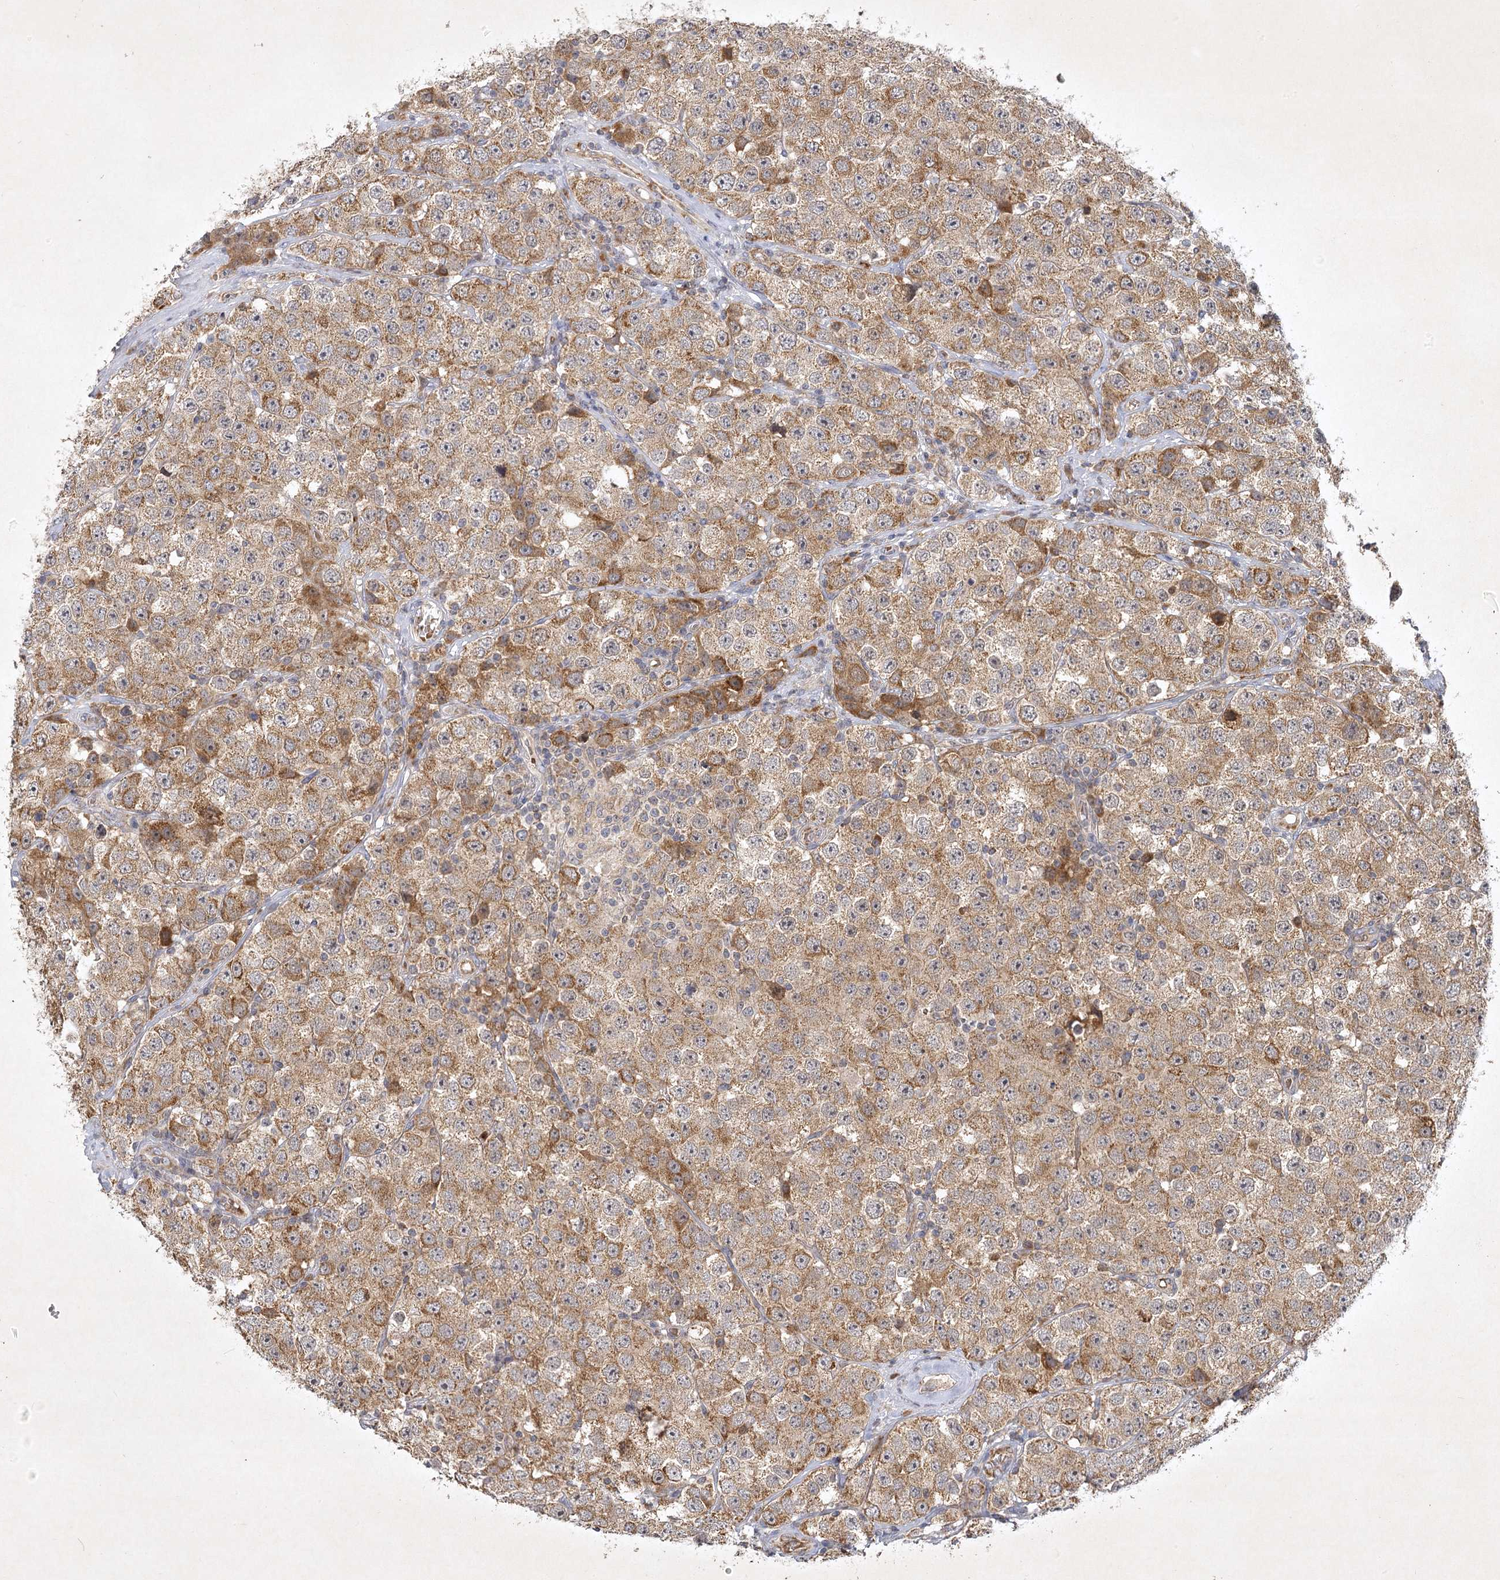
{"staining": {"intensity": "moderate", "quantity": ">75%", "location": "cytoplasmic/membranous"}, "tissue": "testis cancer", "cell_type": "Tumor cells", "image_type": "cancer", "snomed": [{"axis": "morphology", "description": "Seminoma, NOS"}, {"axis": "topography", "description": "Testis"}], "caption": "Moderate cytoplasmic/membranous staining is present in about >75% of tumor cells in testis cancer.", "gene": "PYROXD2", "patient": {"sex": "male", "age": 28}}